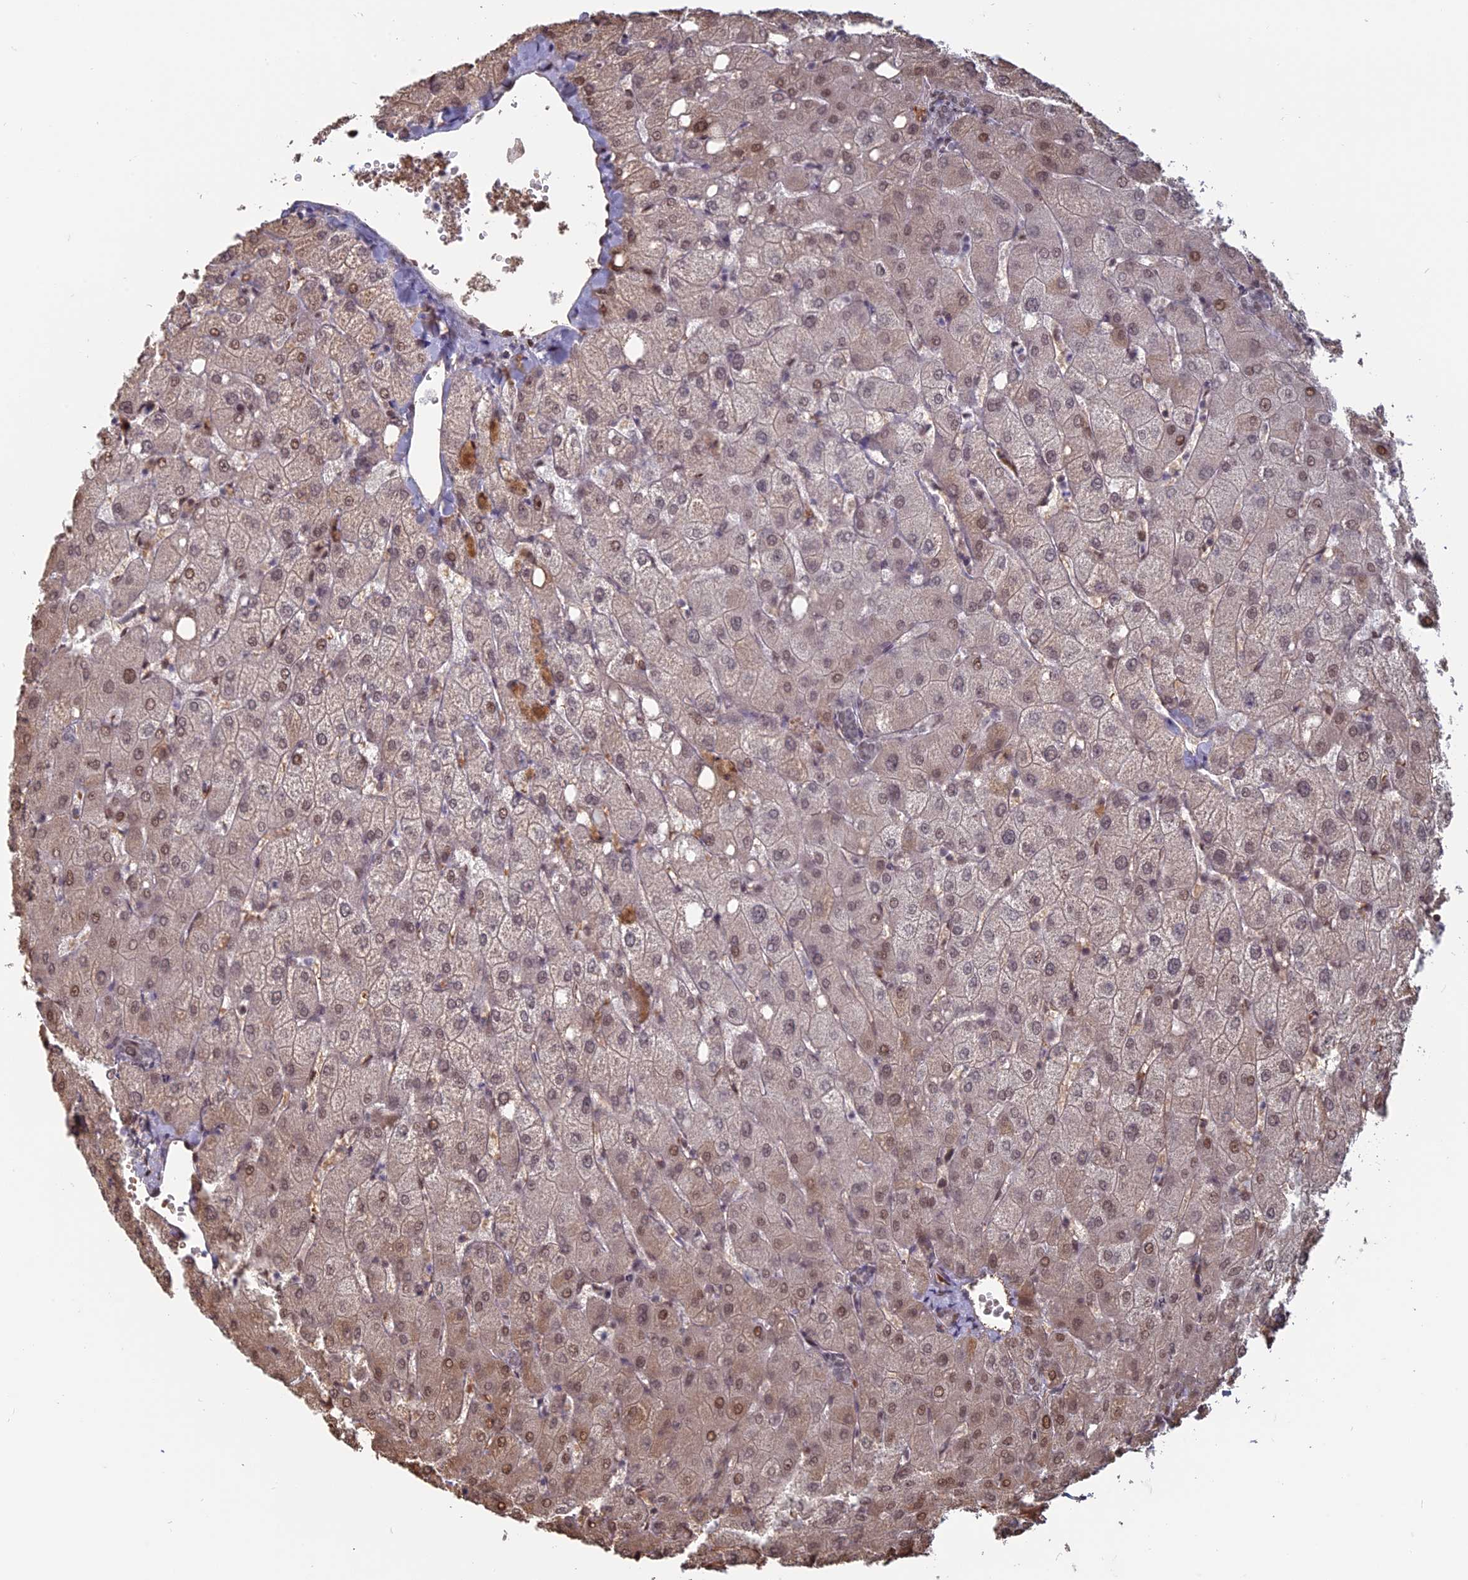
{"staining": {"intensity": "negative", "quantity": "none", "location": "none"}, "tissue": "liver", "cell_type": "Cholangiocytes", "image_type": "normal", "snomed": [{"axis": "morphology", "description": "Normal tissue, NOS"}, {"axis": "topography", "description": "Liver"}], "caption": "IHC micrograph of unremarkable liver: human liver stained with DAB (3,3'-diaminobenzidine) reveals no significant protein staining in cholangiocytes.", "gene": "MFAP1", "patient": {"sex": "female", "age": 54}}